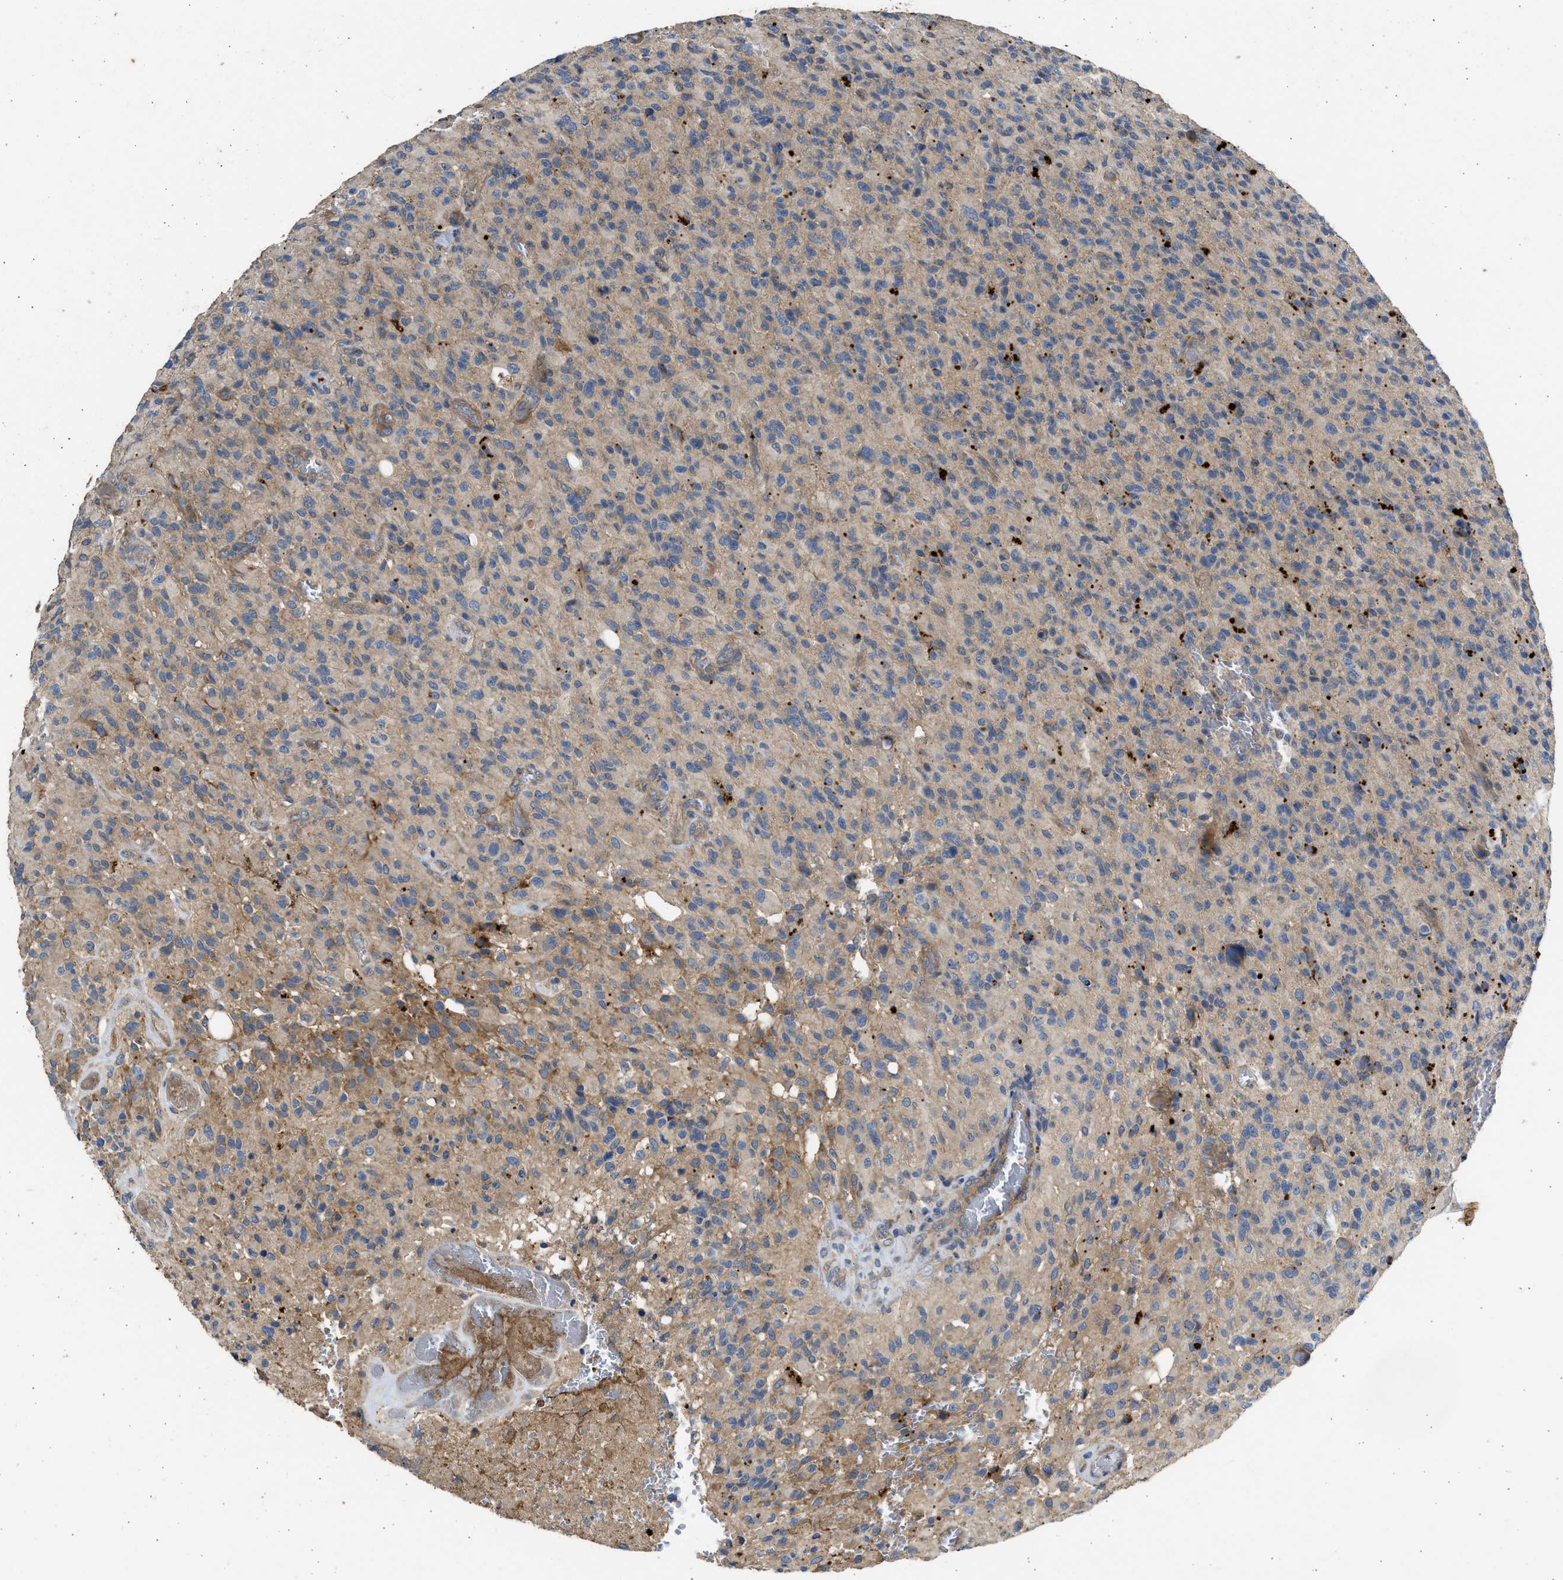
{"staining": {"intensity": "moderate", "quantity": "25%-75%", "location": "cytoplasmic/membranous"}, "tissue": "glioma", "cell_type": "Tumor cells", "image_type": "cancer", "snomed": [{"axis": "morphology", "description": "Glioma, malignant, High grade"}, {"axis": "topography", "description": "Brain"}], "caption": "Glioma stained with a protein marker exhibits moderate staining in tumor cells.", "gene": "CSRNP2", "patient": {"sex": "male", "age": 71}}